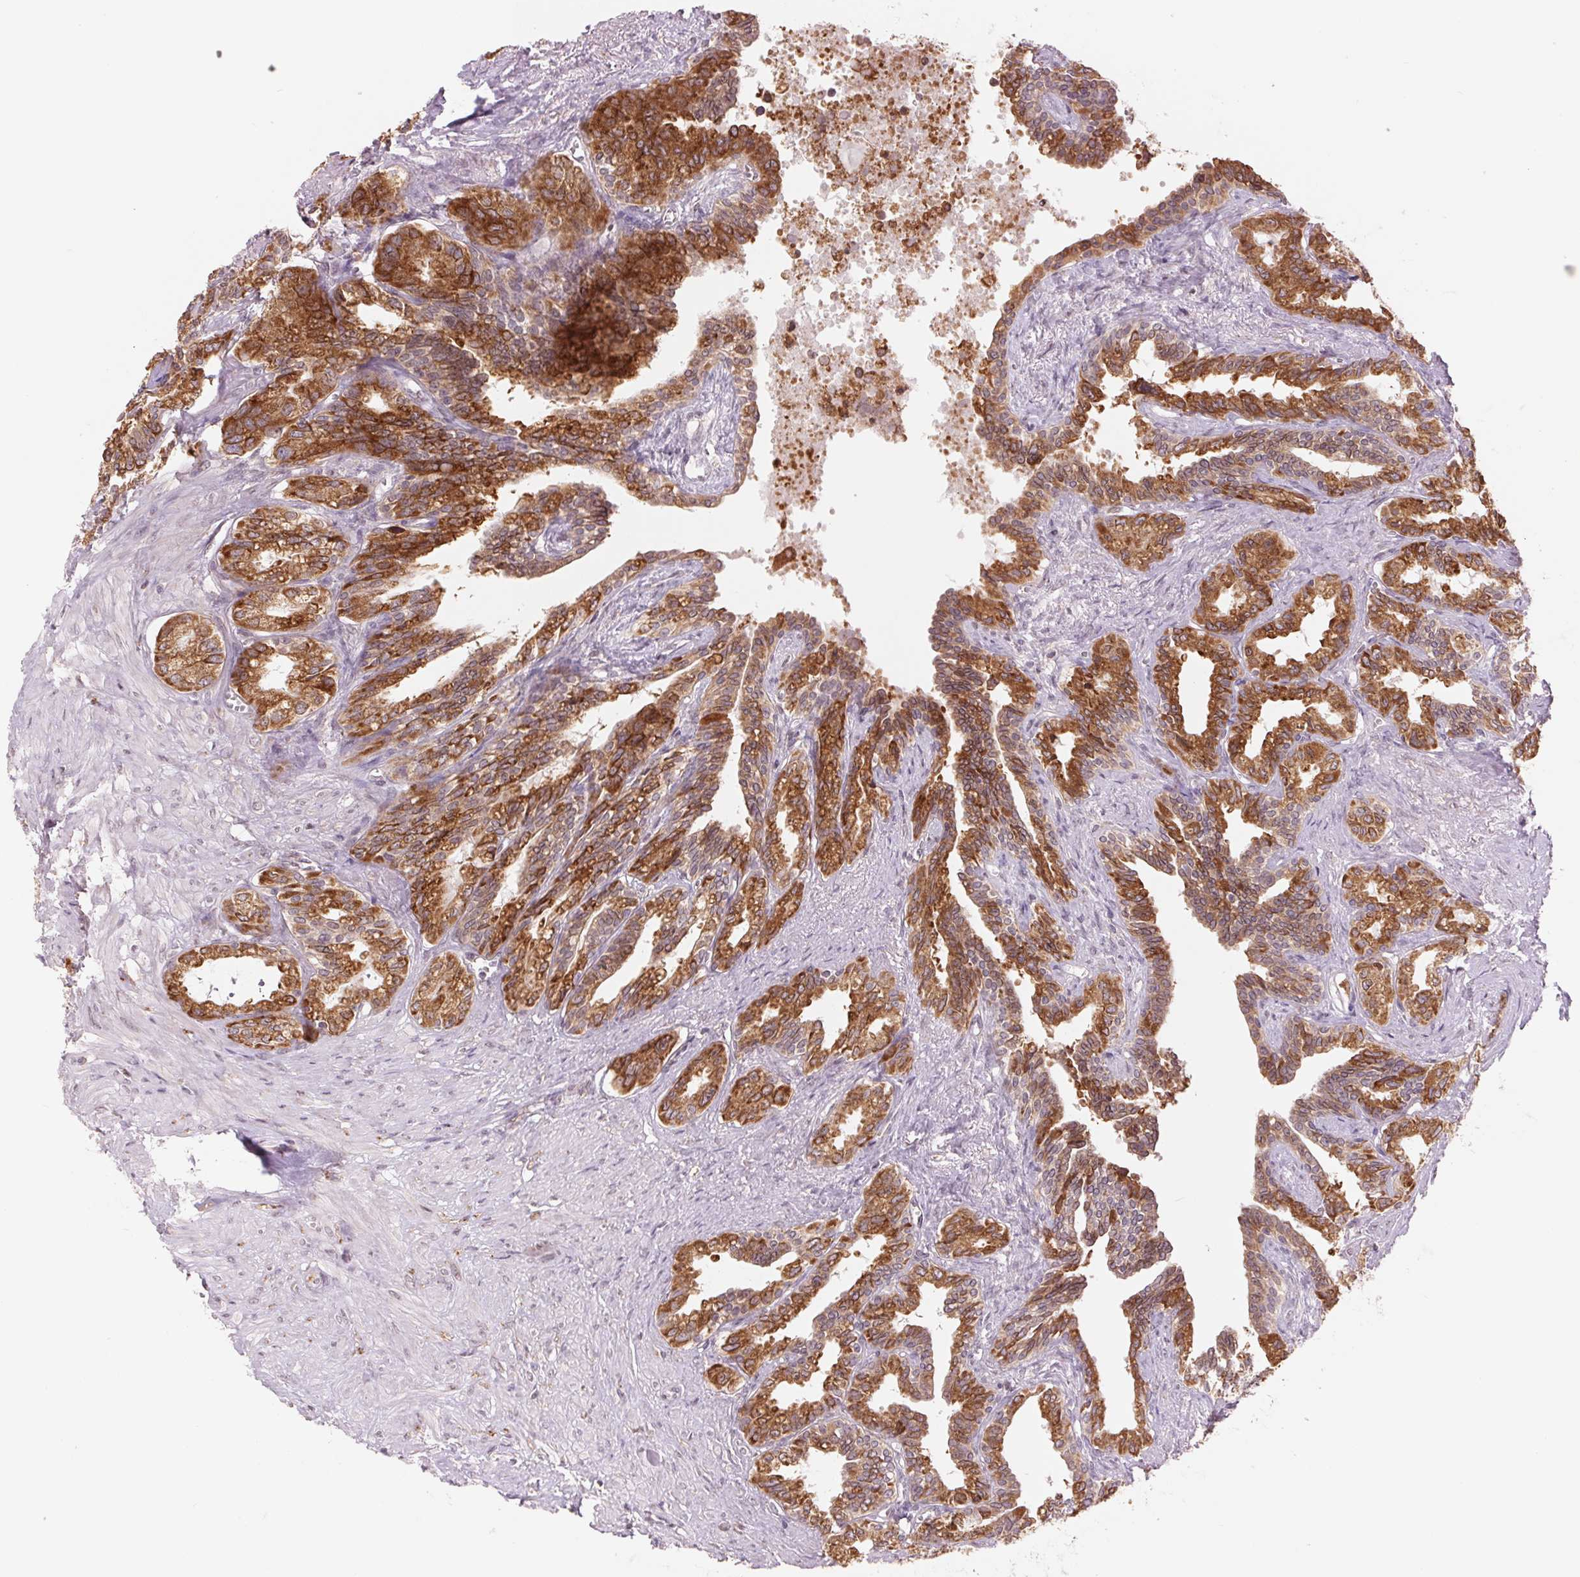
{"staining": {"intensity": "moderate", "quantity": ">75%", "location": "cytoplasmic/membranous"}, "tissue": "seminal vesicle", "cell_type": "Glandular cells", "image_type": "normal", "snomed": [{"axis": "morphology", "description": "Normal tissue, NOS"}, {"axis": "morphology", "description": "Urothelial carcinoma, NOS"}, {"axis": "topography", "description": "Urinary bladder"}, {"axis": "topography", "description": "Seminal veicle"}], "caption": "IHC (DAB) staining of benign seminal vesicle exhibits moderate cytoplasmic/membranous protein expression in about >75% of glandular cells. (IHC, brightfield microscopy, high magnification).", "gene": "TECR", "patient": {"sex": "male", "age": 76}}